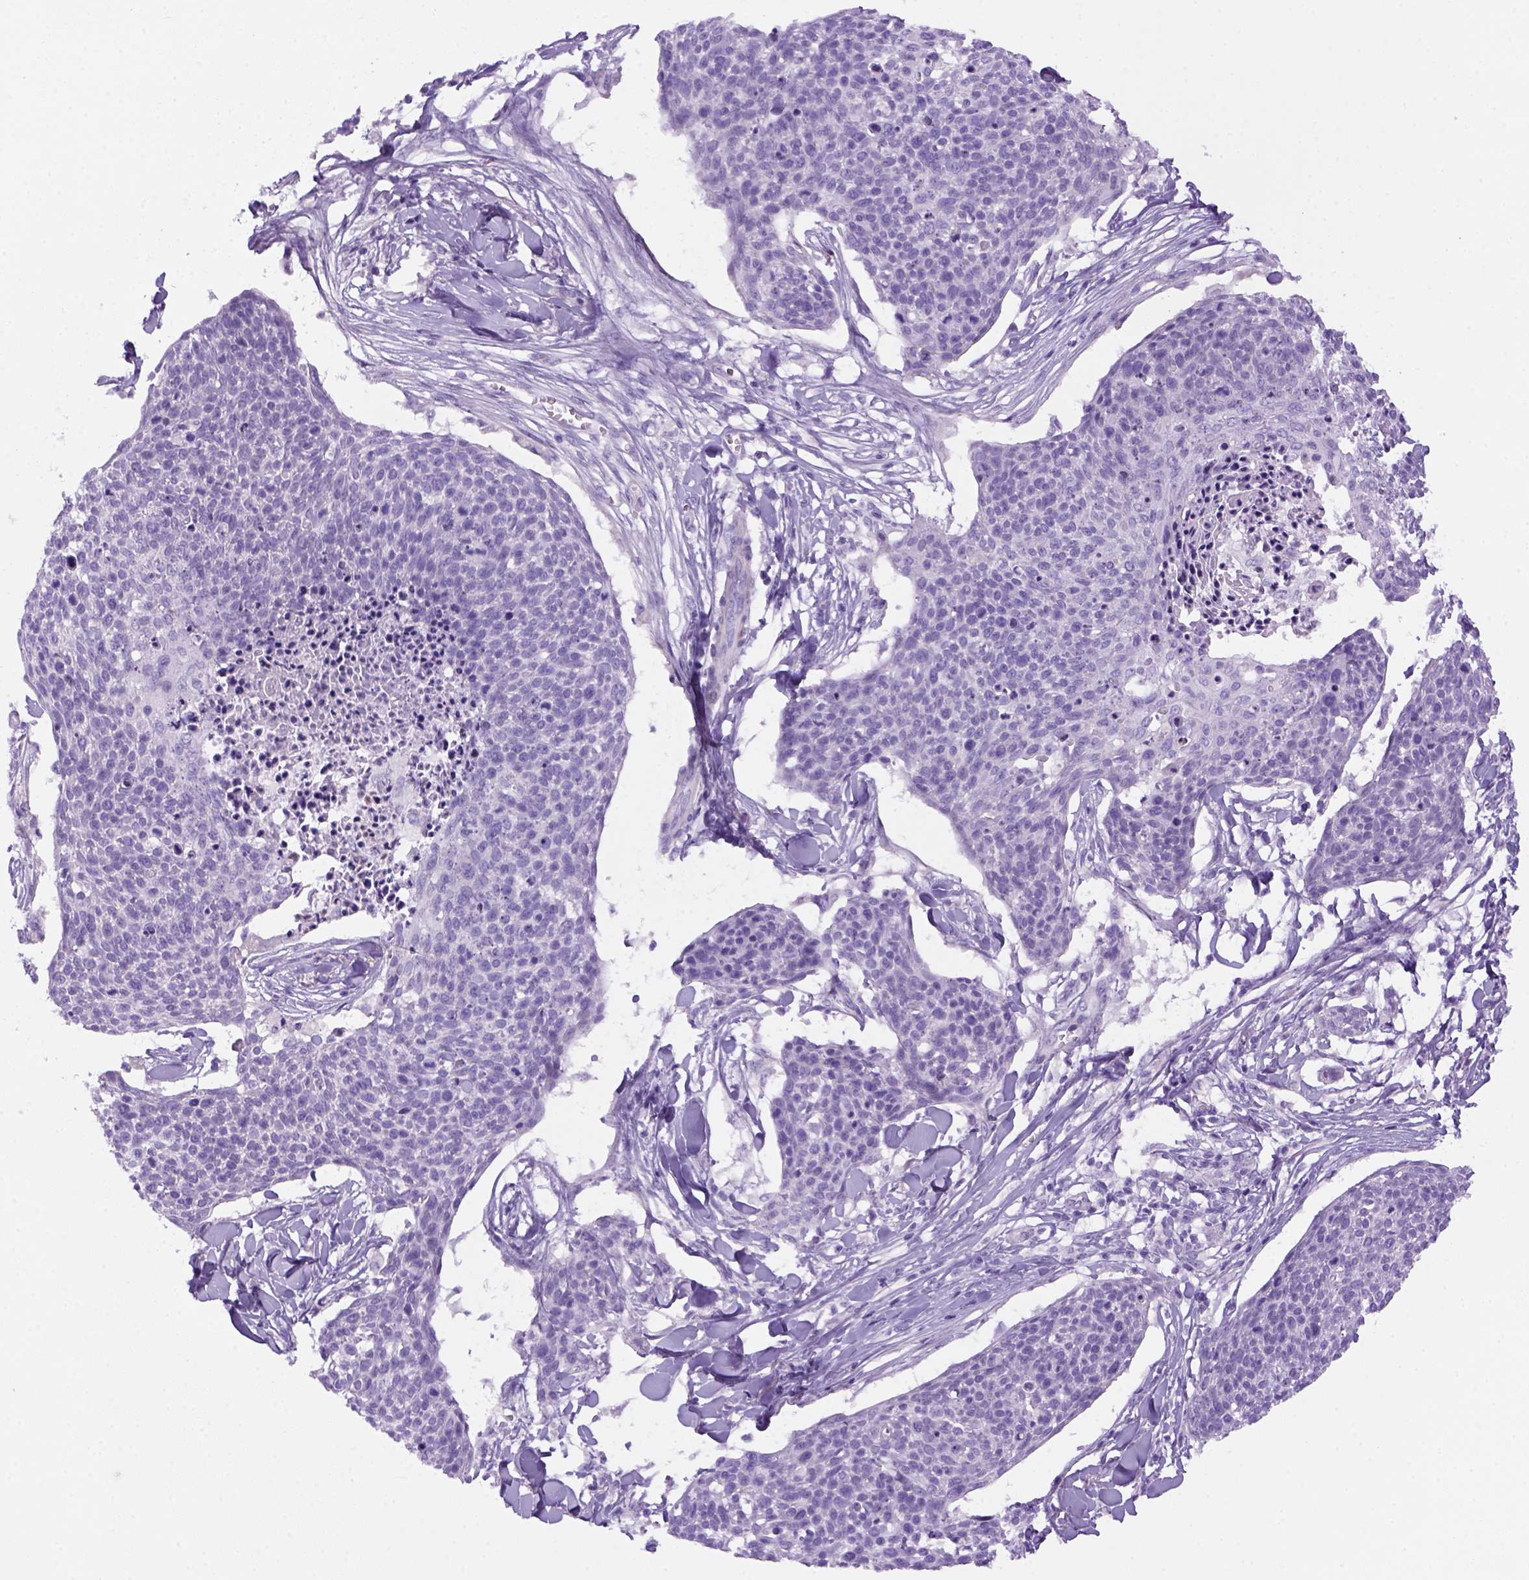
{"staining": {"intensity": "negative", "quantity": "none", "location": "none"}, "tissue": "skin cancer", "cell_type": "Tumor cells", "image_type": "cancer", "snomed": [{"axis": "morphology", "description": "Squamous cell carcinoma, NOS"}, {"axis": "topography", "description": "Skin"}, {"axis": "topography", "description": "Vulva"}], "caption": "Squamous cell carcinoma (skin) stained for a protein using immunohistochemistry (IHC) demonstrates no expression tumor cells.", "gene": "DNAH11", "patient": {"sex": "female", "age": 75}}